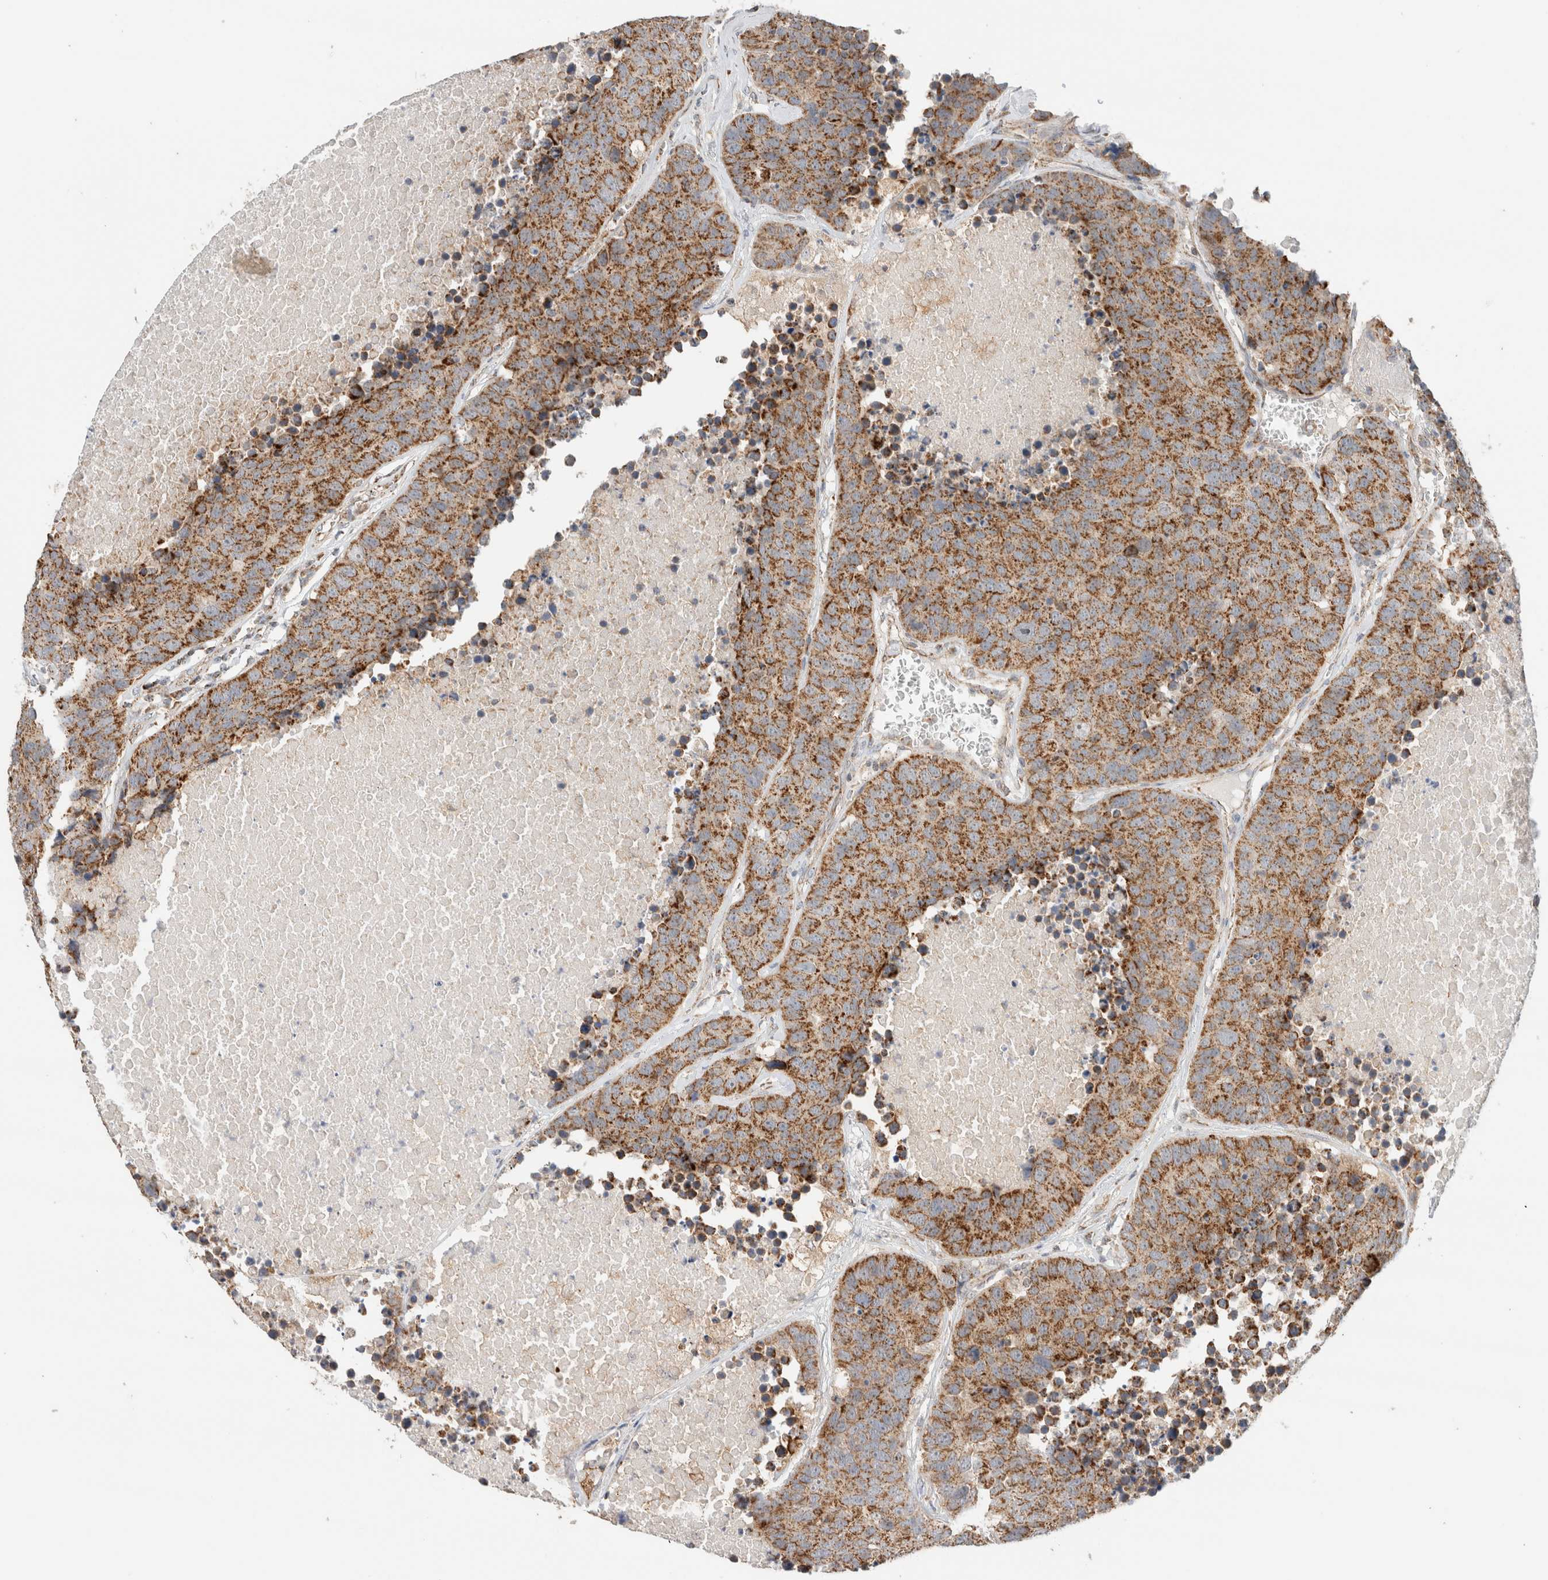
{"staining": {"intensity": "strong", "quantity": ">75%", "location": "cytoplasmic/membranous"}, "tissue": "carcinoid", "cell_type": "Tumor cells", "image_type": "cancer", "snomed": [{"axis": "morphology", "description": "Carcinoid, malignant, NOS"}, {"axis": "topography", "description": "Lung"}], "caption": "Immunohistochemical staining of human carcinoid (malignant) demonstrates high levels of strong cytoplasmic/membranous protein positivity in approximately >75% of tumor cells.", "gene": "MRM3", "patient": {"sex": "male", "age": 60}}